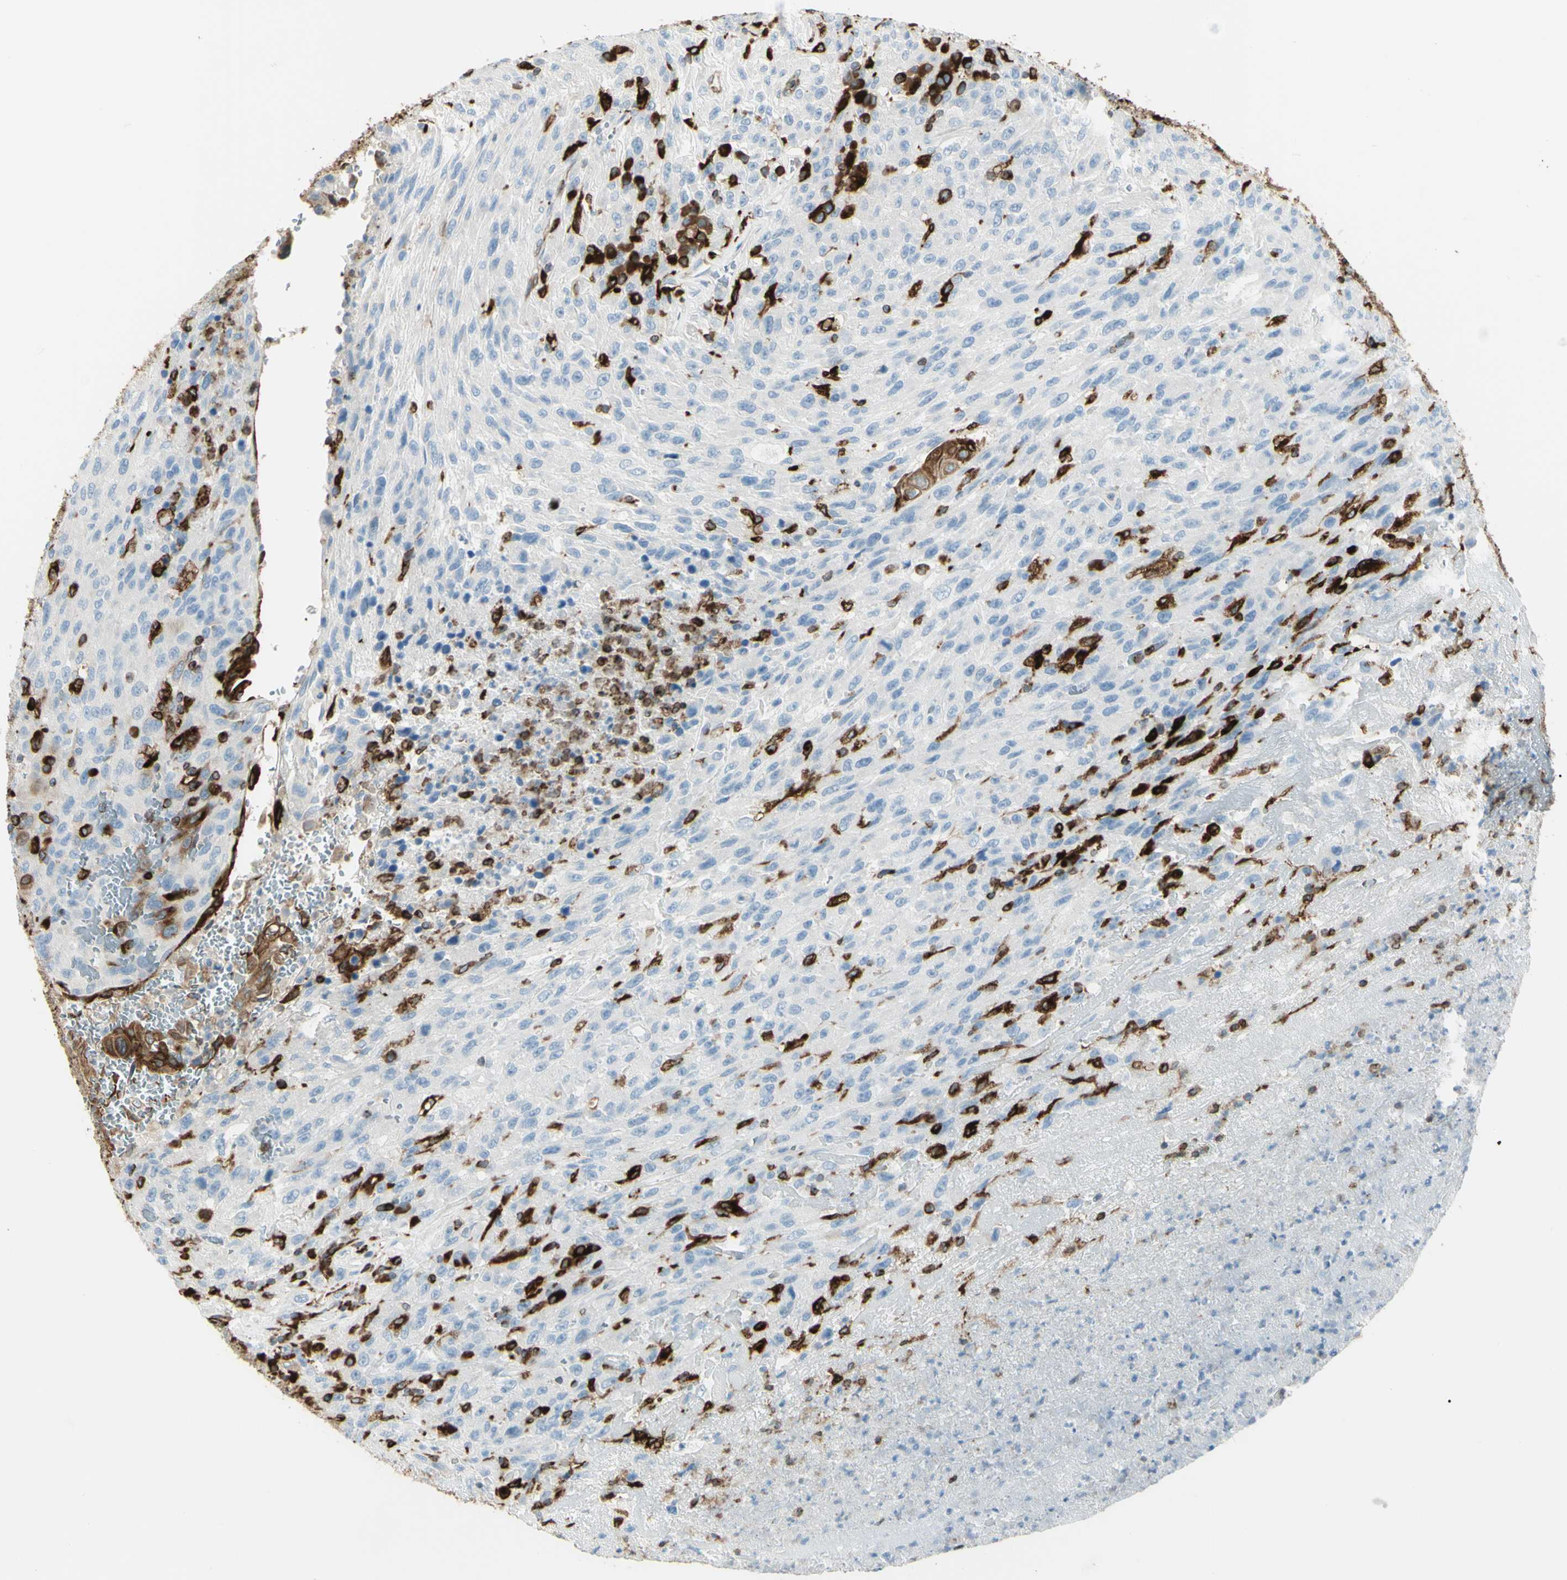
{"staining": {"intensity": "weak", "quantity": "25%-75%", "location": "cytoplasmic/membranous"}, "tissue": "urothelial cancer", "cell_type": "Tumor cells", "image_type": "cancer", "snomed": [{"axis": "morphology", "description": "Urothelial carcinoma, High grade"}, {"axis": "topography", "description": "Urinary bladder"}], "caption": "Urothelial cancer tissue exhibits weak cytoplasmic/membranous expression in about 25%-75% of tumor cells, visualized by immunohistochemistry.", "gene": "CD74", "patient": {"sex": "male", "age": 66}}